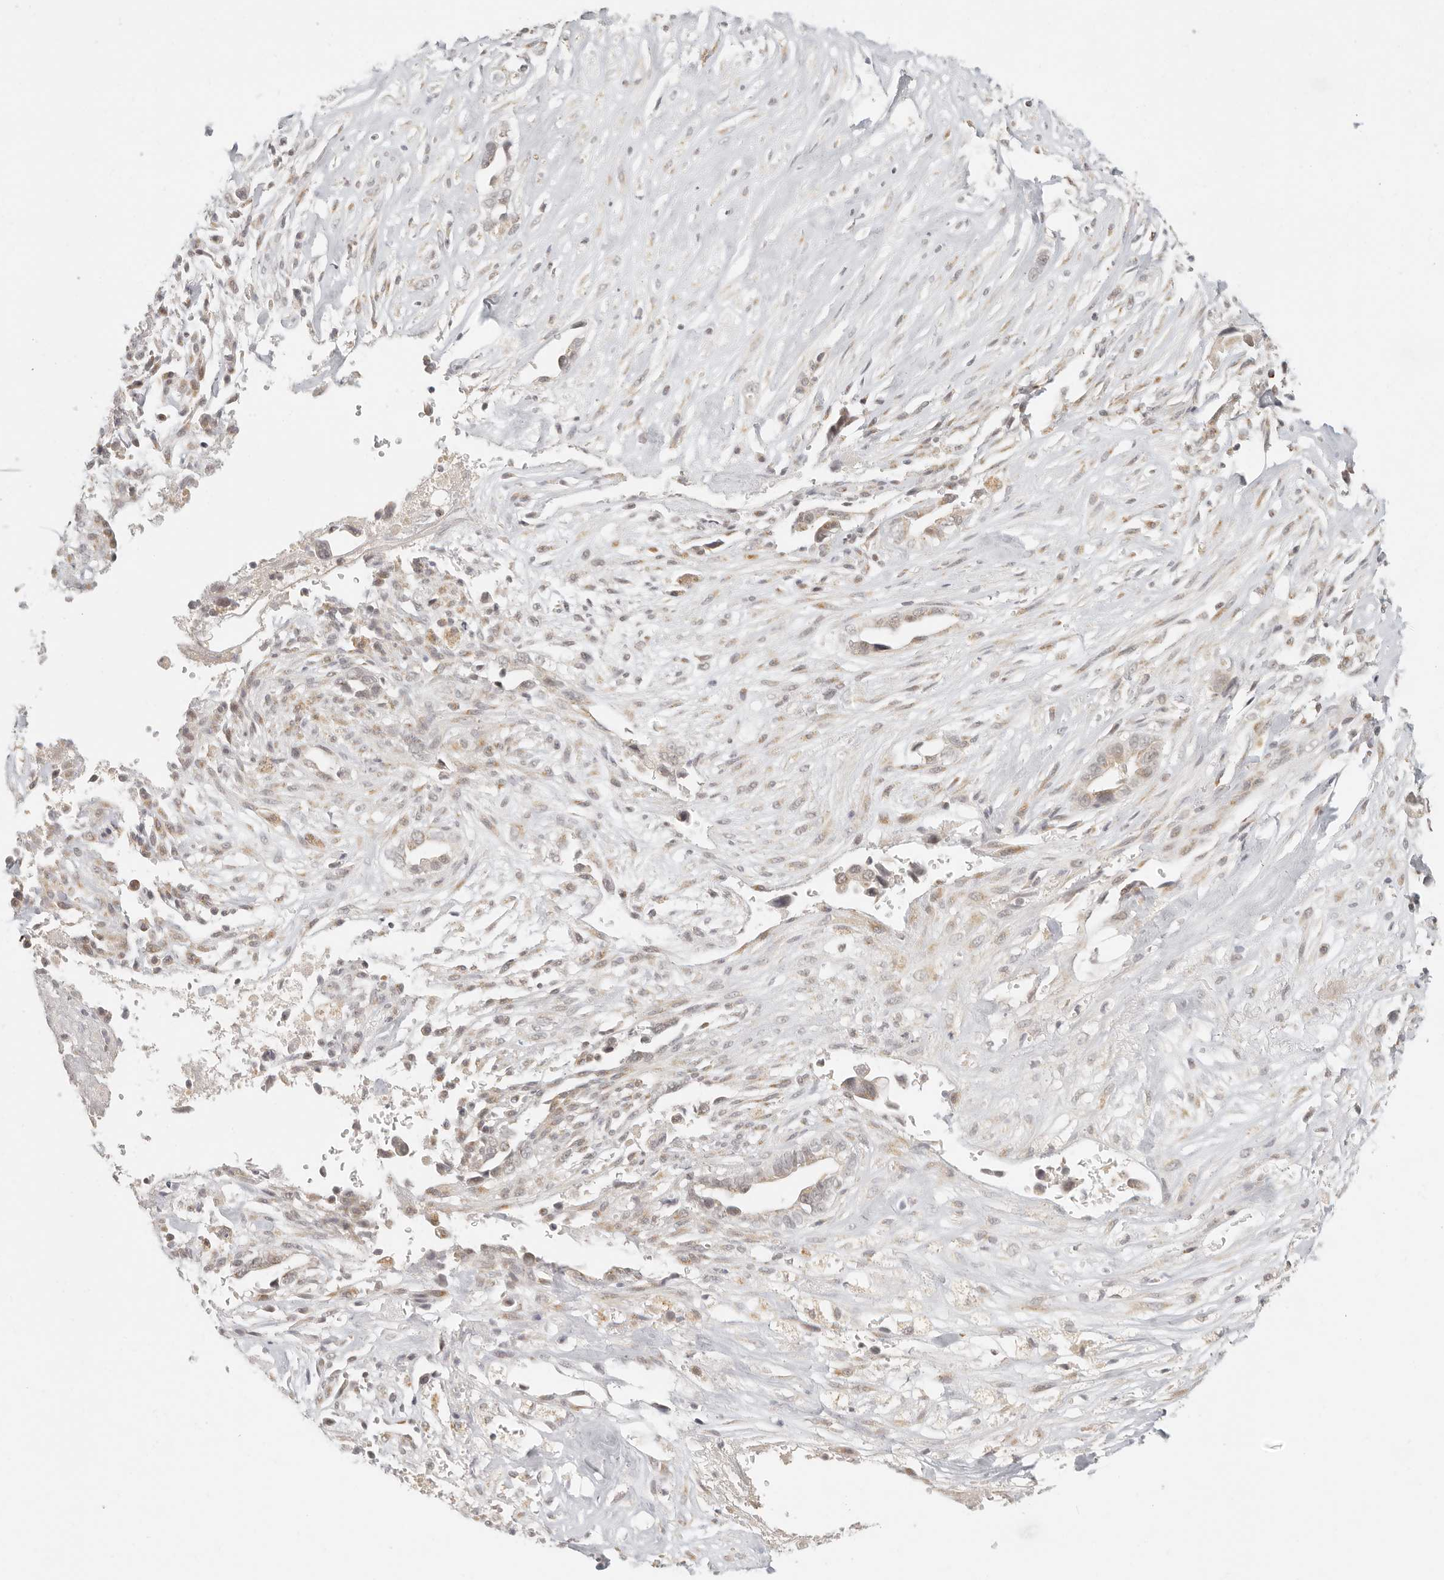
{"staining": {"intensity": "negative", "quantity": "none", "location": "none"}, "tissue": "liver cancer", "cell_type": "Tumor cells", "image_type": "cancer", "snomed": [{"axis": "morphology", "description": "Cholangiocarcinoma"}, {"axis": "topography", "description": "Liver"}], "caption": "There is no significant expression in tumor cells of liver cancer (cholangiocarcinoma).", "gene": "INTS11", "patient": {"sex": "female", "age": 79}}